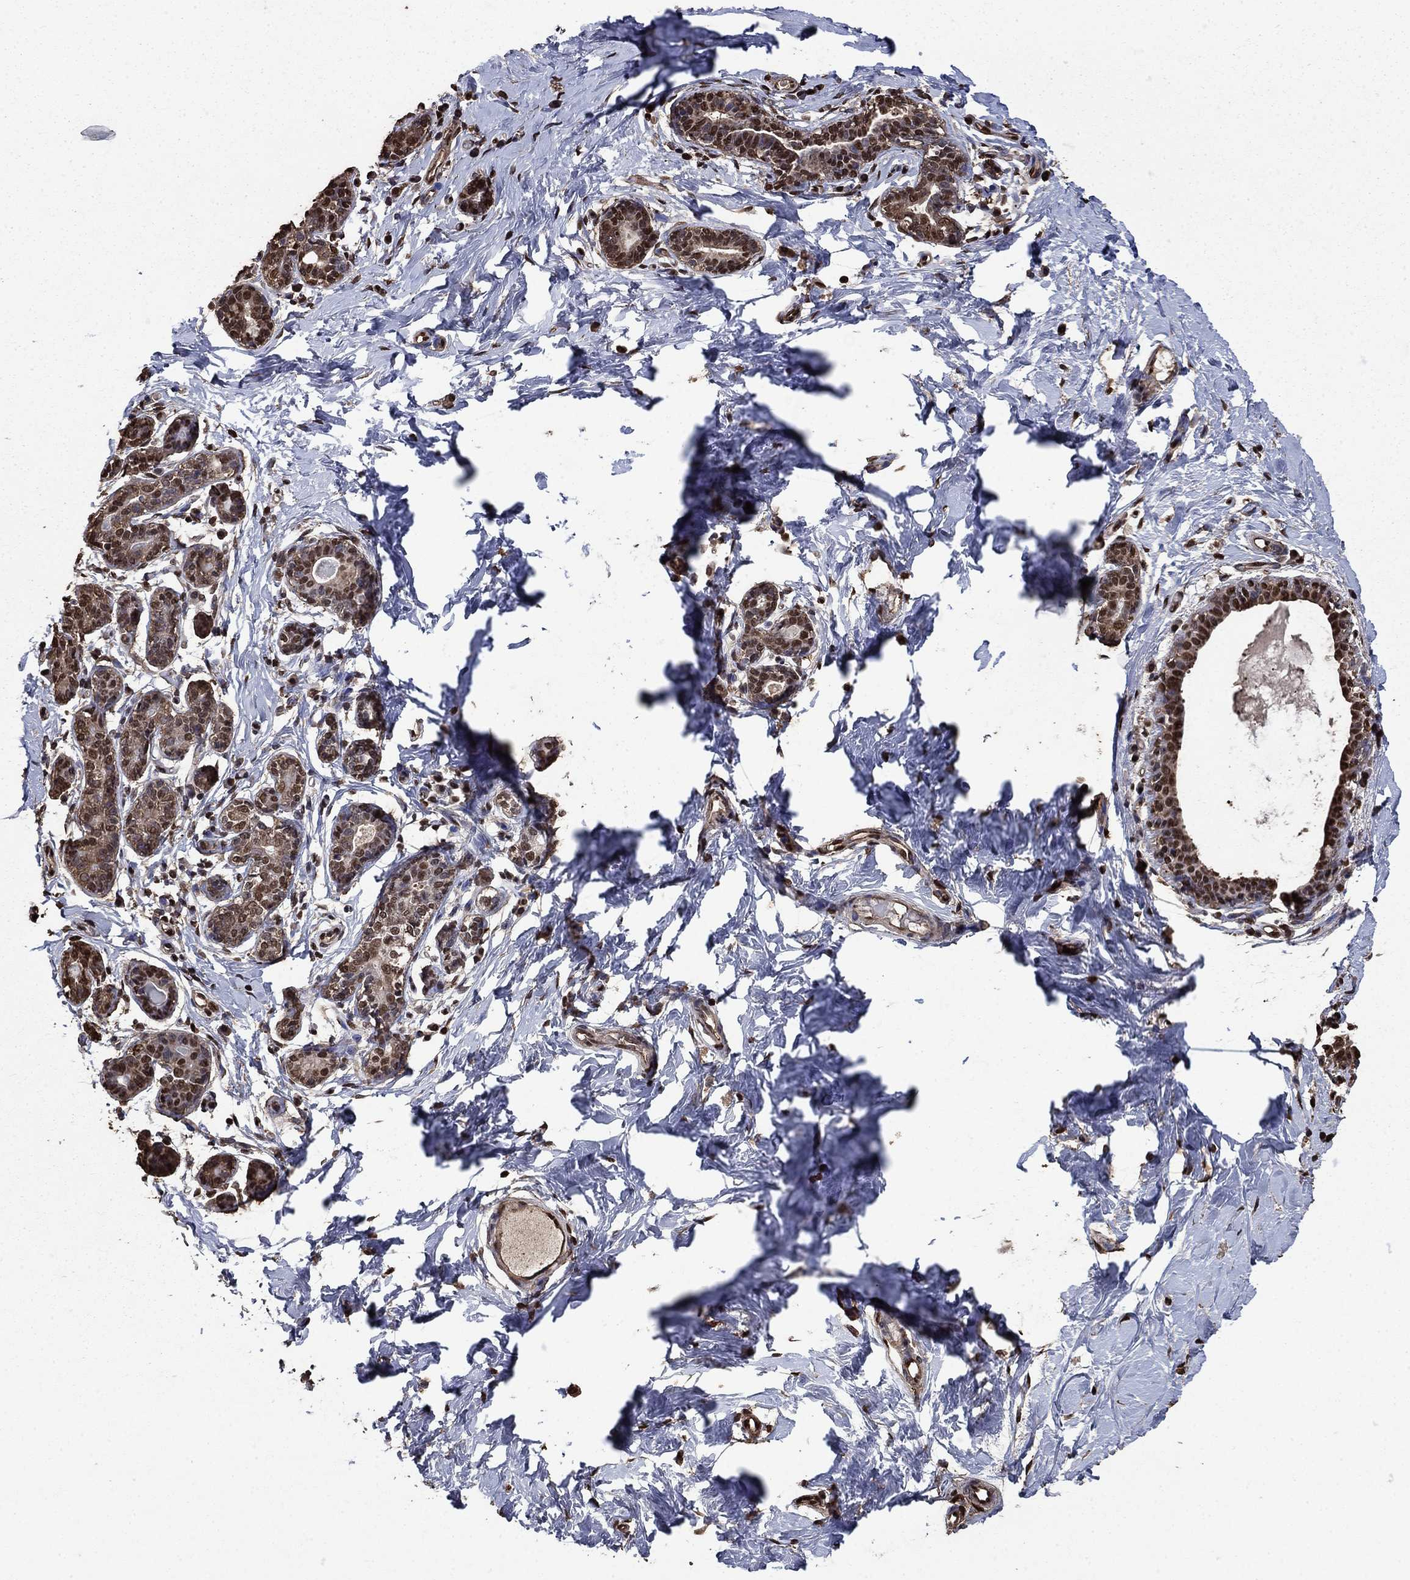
{"staining": {"intensity": "moderate", "quantity": "25%-75%", "location": "cytoplasmic/membranous,nuclear"}, "tissue": "breast", "cell_type": "Glandular cells", "image_type": "normal", "snomed": [{"axis": "morphology", "description": "Normal tissue, NOS"}, {"axis": "topography", "description": "Breast"}], "caption": "A medium amount of moderate cytoplasmic/membranous,nuclear expression is seen in approximately 25%-75% of glandular cells in unremarkable breast. Using DAB (brown) and hematoxylin (blue) stains, captured at high magnification using brightfield microscopy.", "gene": "GAPDH", "patient": {"sex": "female", "age": 37}}